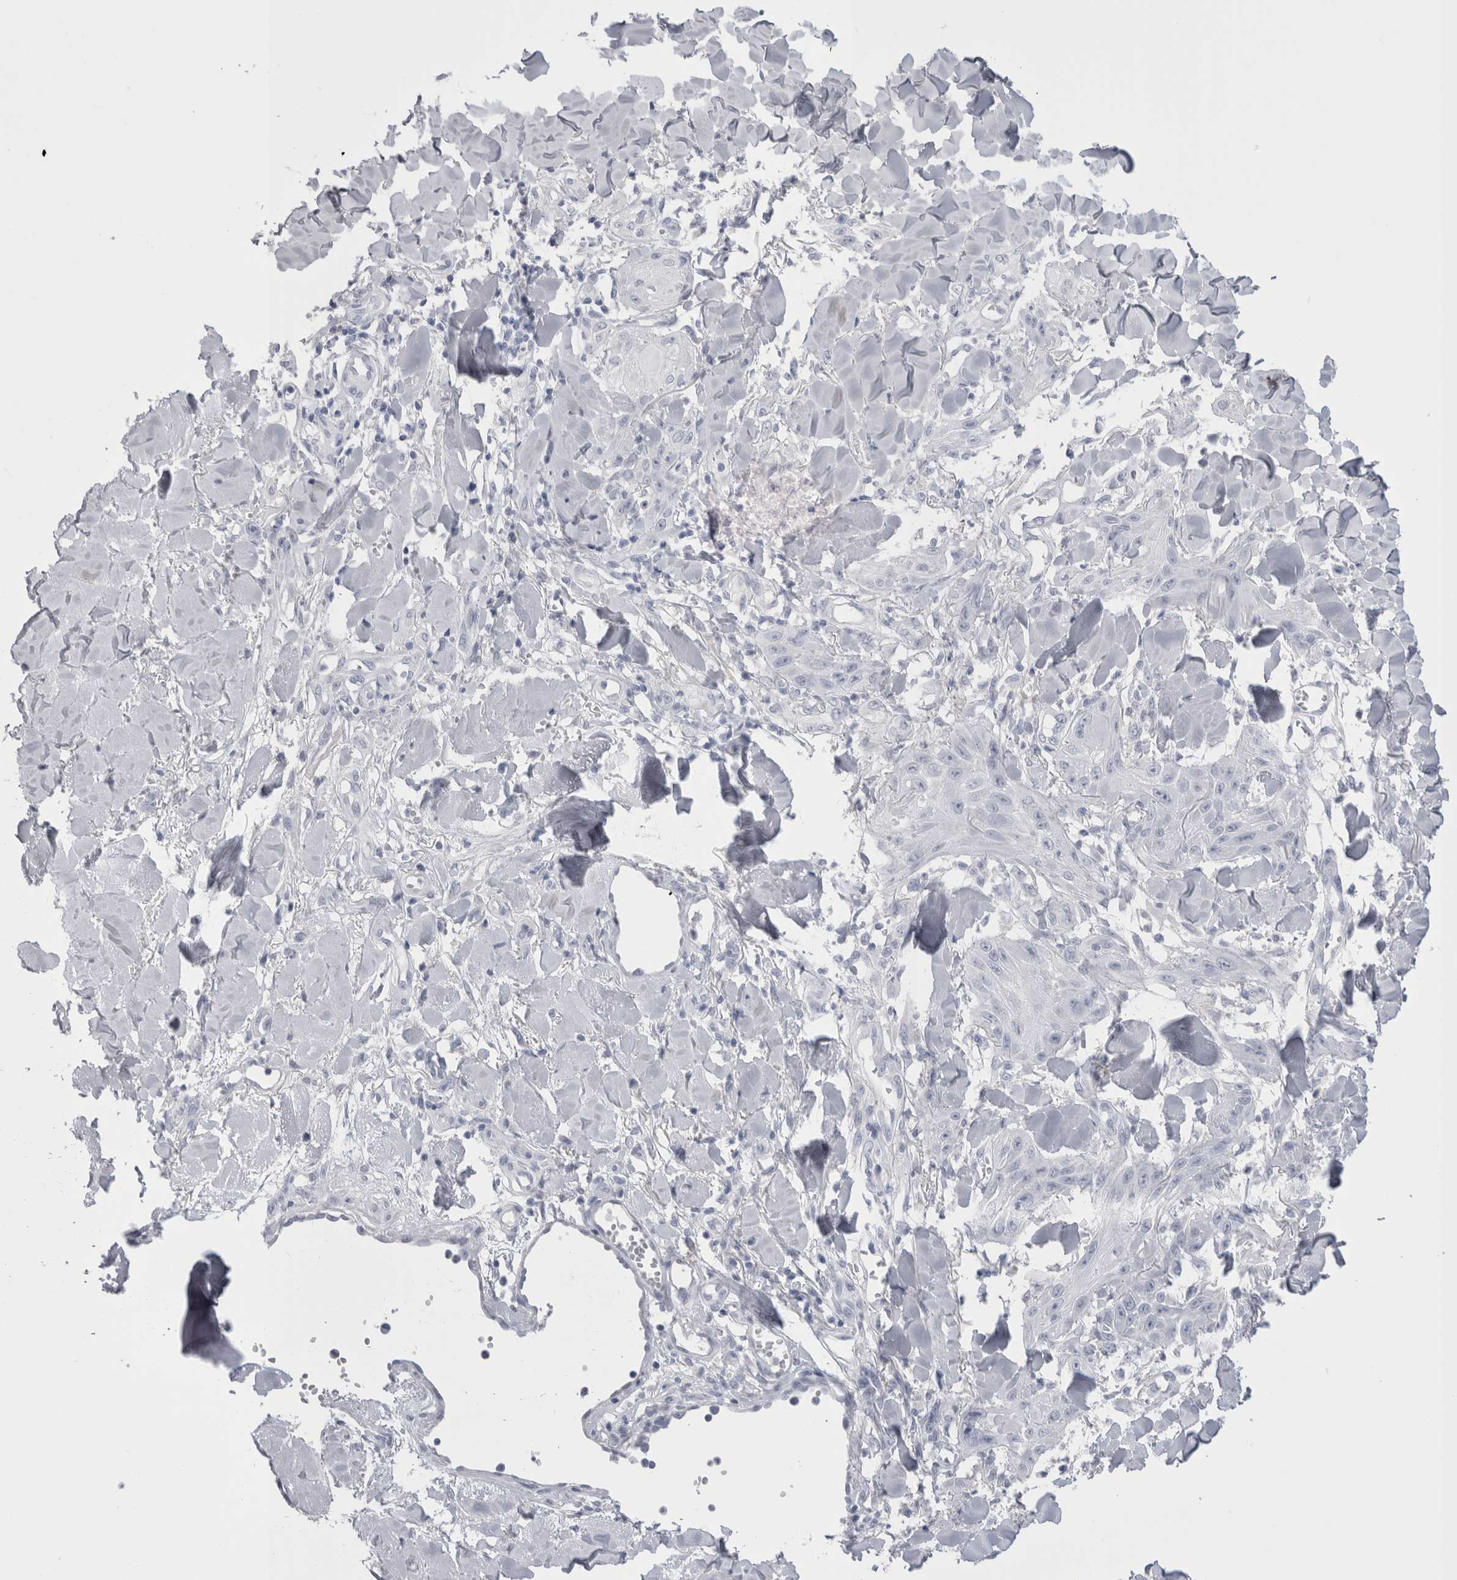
{"staining": {"intensity": "negative", "quantity": "none", "location": "none"}, "tissue": "skin cancer", "cell_type": "Tumor cells", "image_type": "cancer", "snomed": [{"axis": "morphology", "description": "Squamous cell carcinoma, NOS"}, {"axis": "topography", "description": "Skin"}], "caption": "DAB immunohistochemical staining of human squamous cell carcinoma (skin) demonstrates no significant positivity in tumor cells.", "gene": "SUCNR1", "patient": {"sex": "male", "age": 74}}